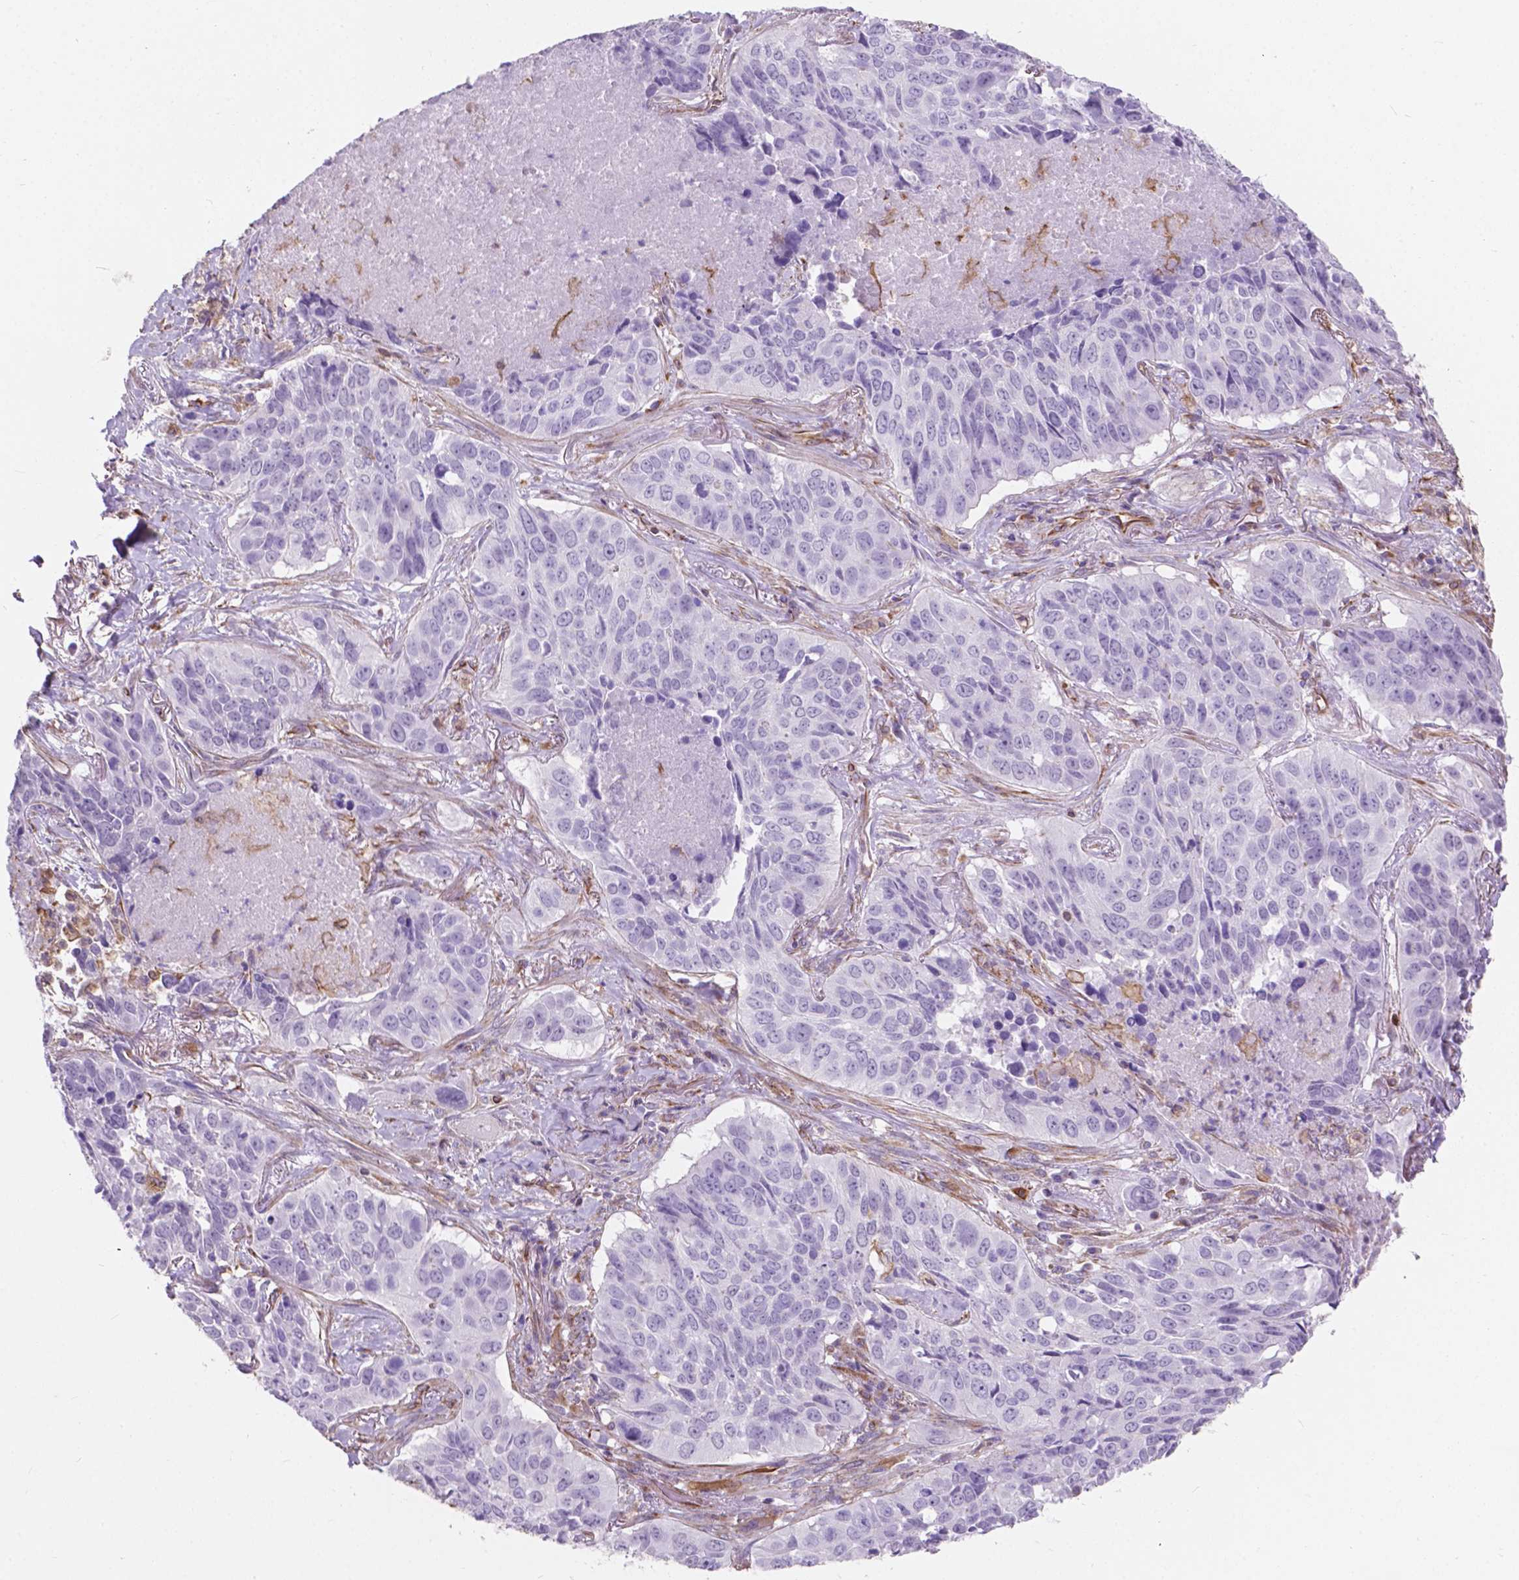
{"staining": {"intensity": "negative", "quantity": "none", "location": "none"}, "tissue": "lung cancer", "cell_type": "Tumor cells", "image_type": "cancer", "snomed": [{"axis": "morphology", "description": "Normal tissue, NOS"}, {"axis": "morphology", "description": "Squamous cell carcinoma, NOS"}, {"axis": "topography", "description": "Bronchus"}, {"axis": "topography", "description": "Lung"}], "caption": "Tumor cells are negative for protein expression in human lung cancer.", "gene": "AMOT", "patient": {"sex": "male", "age": 64}}